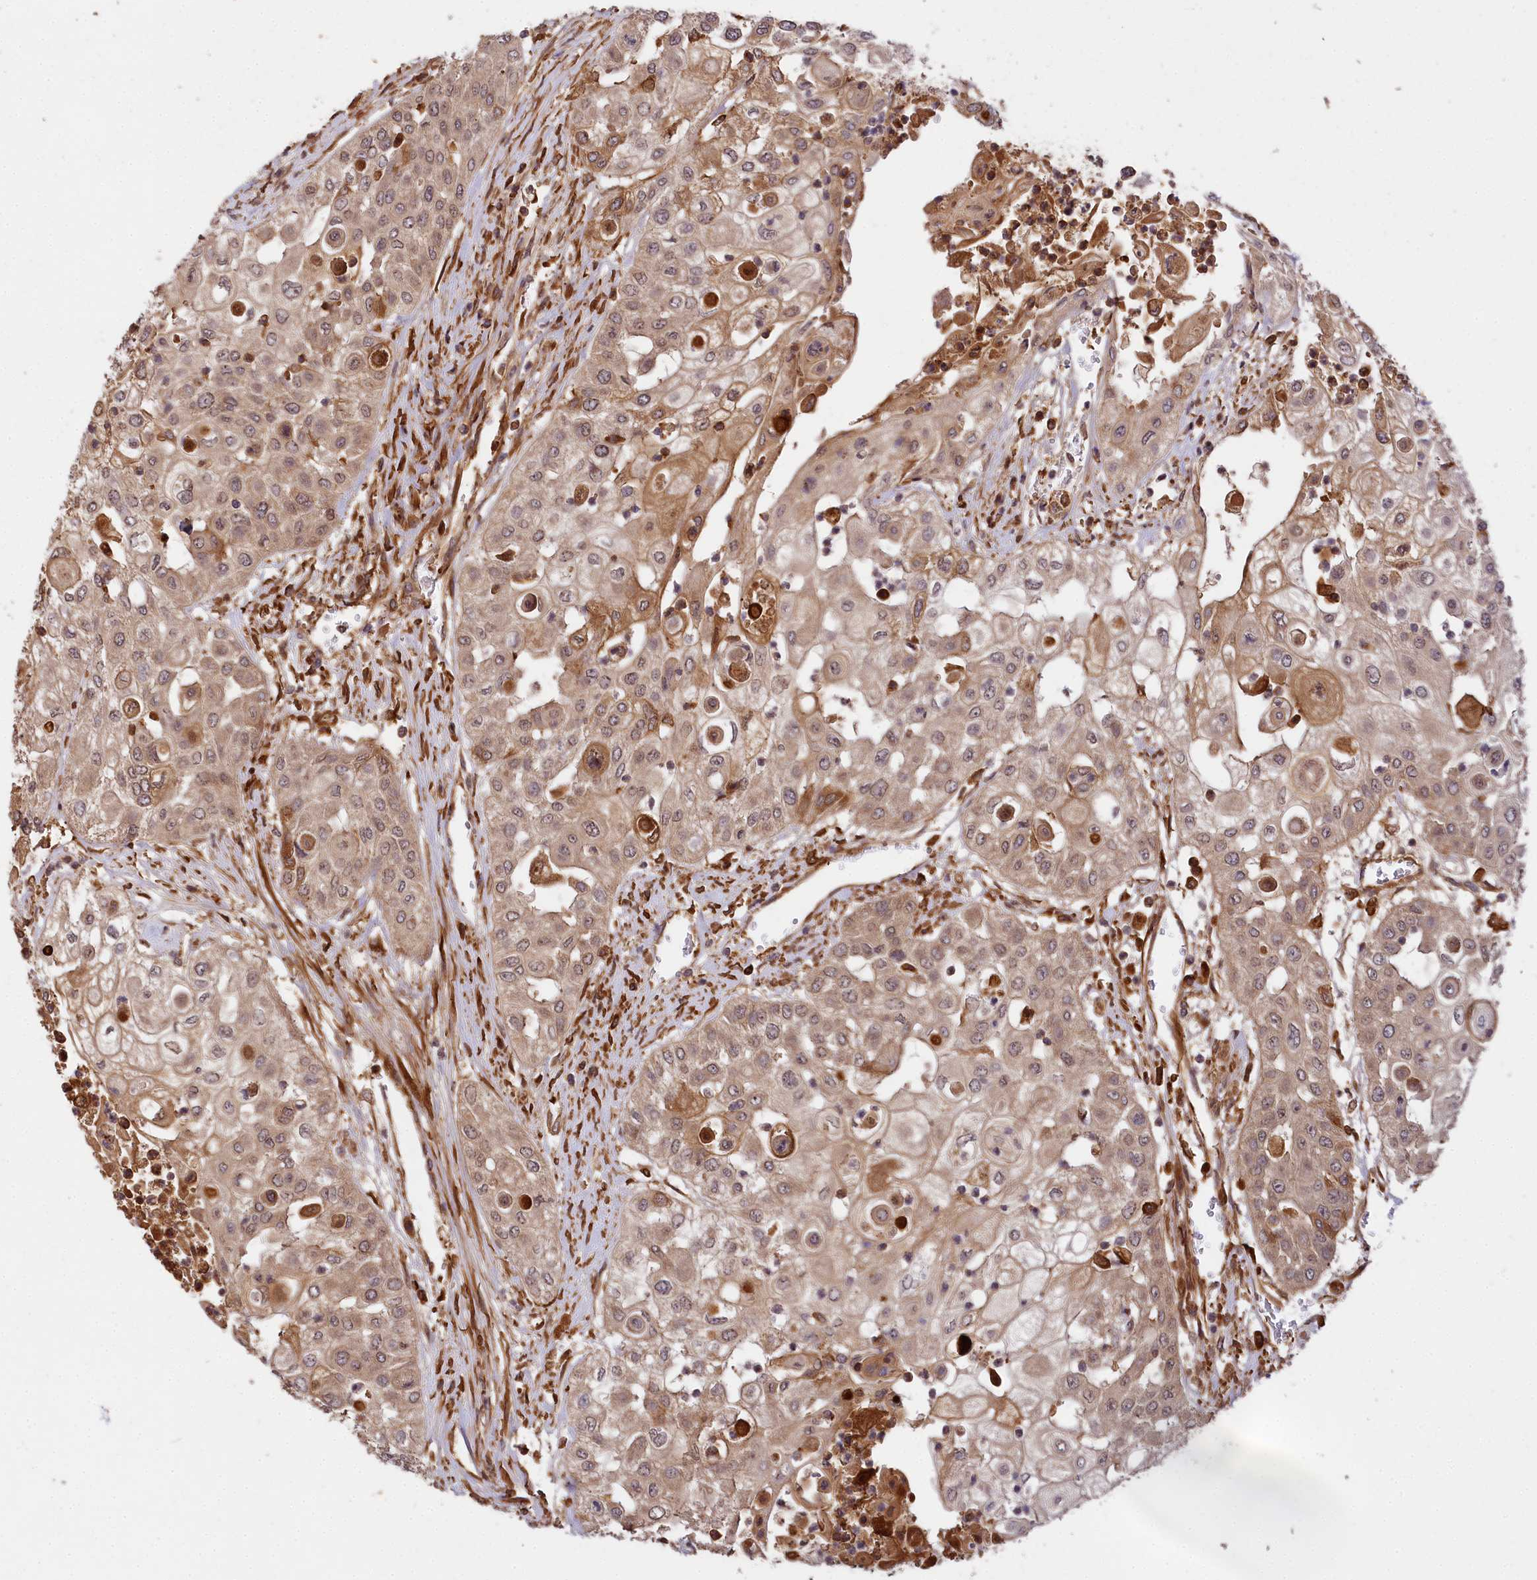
{"staining": {"intensity": "weak", "quantity": ">75%", "location": "cytoplasmic/membranous"}, "tissue": "urothelial cancer", "cell_type": "Tumor cells", "image_type": "cancer", "snomed": [{"axis": "morphology", "description": "Urothelial carcinoma, High grade"}, {"axis": "topography", "description": "Urinary bladder"}], "caption": "Immunohistochemistry (IHC) (DAB (3,3'-diaminobenzidine)) staining of human high-grade urothelial carcinoma displays weak cytoplasmic/membranous protein positivity in approximately >75% of tumor cells. Using DAB (brown) and hematoxylin (blue) stains, captured at high magnification using brightfield microscopy.", "gene": "MCF2L2", "patient": {"sex": "female", "age": 79}}